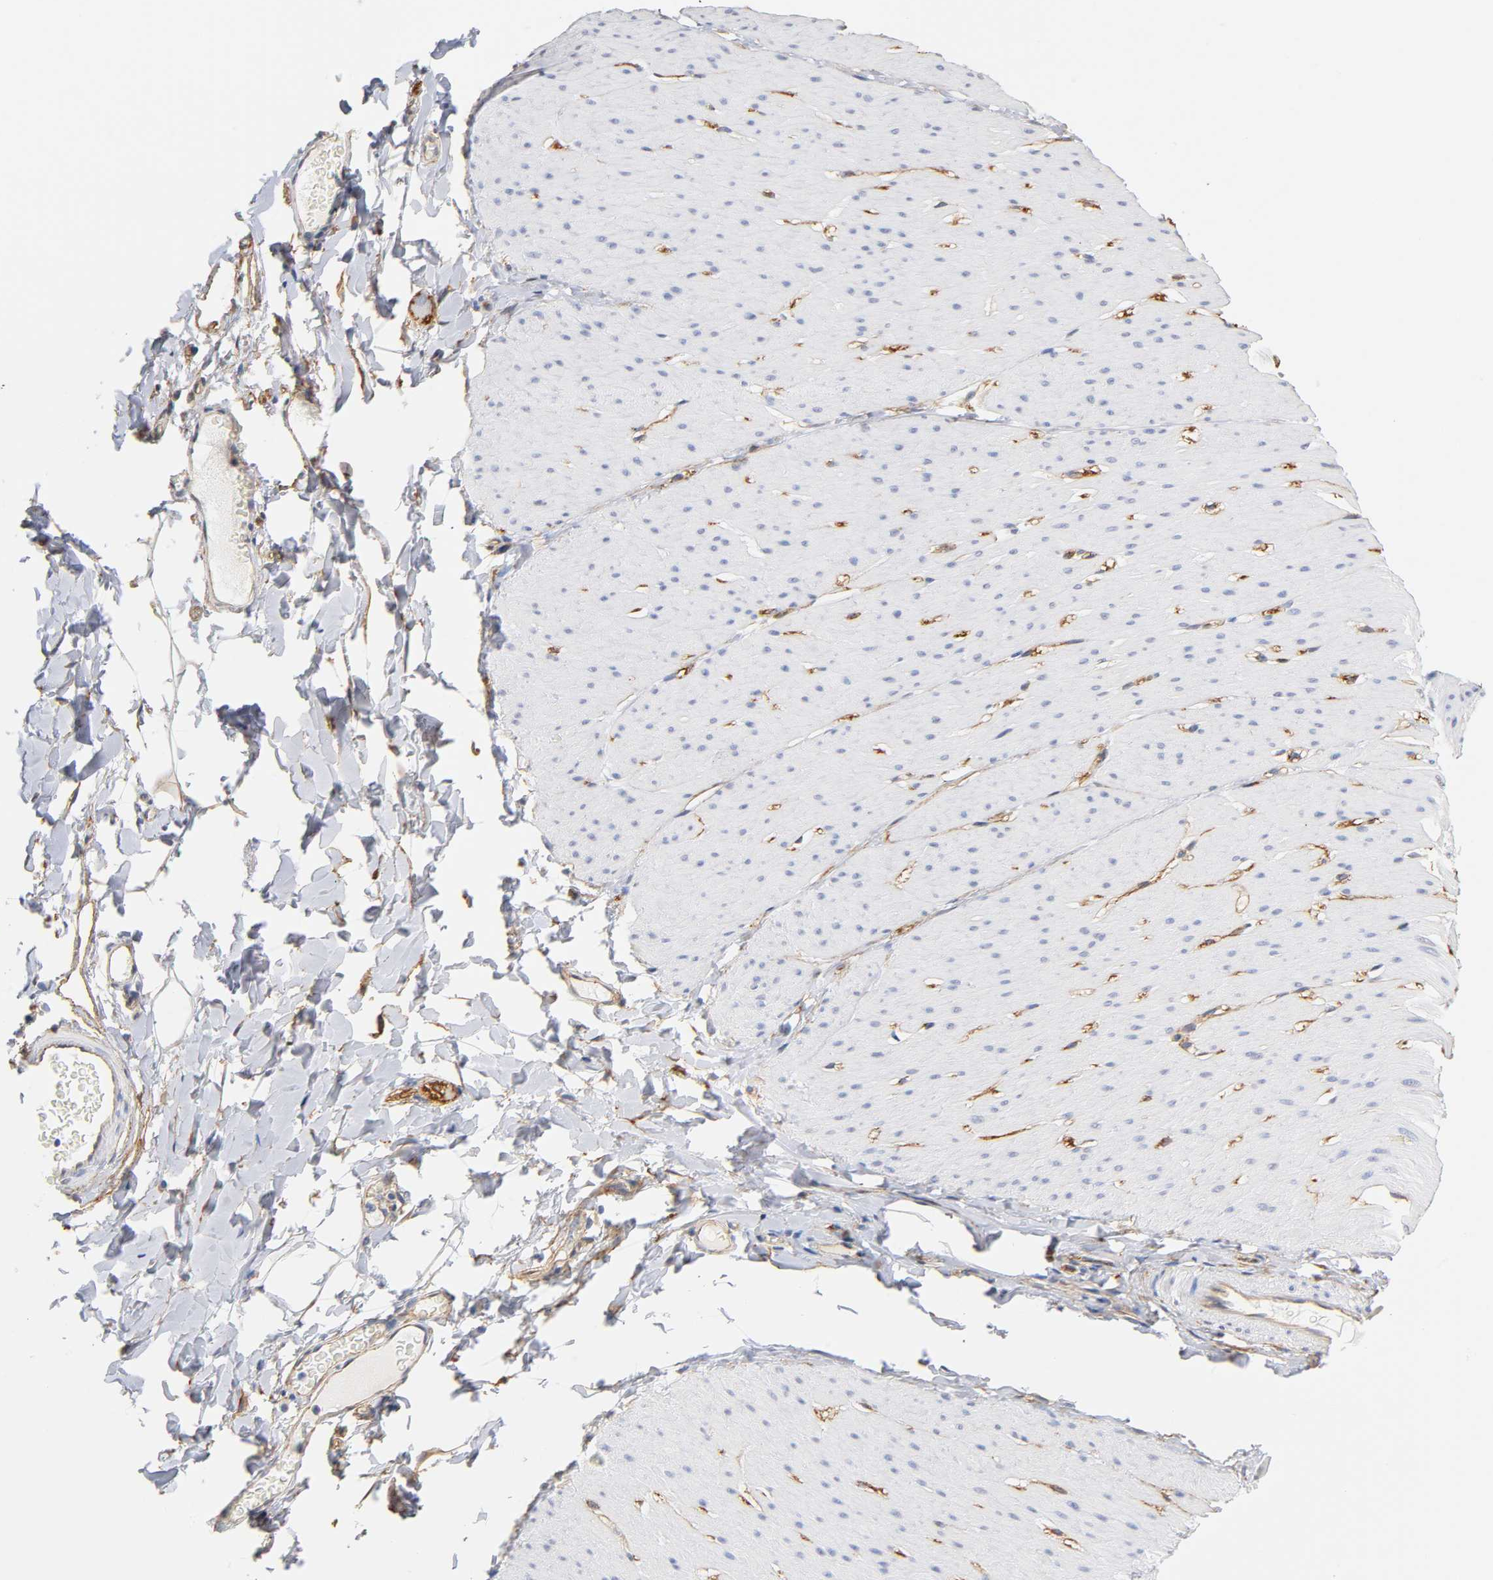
{"staining": {"intensity": "negative", "quantity": "none", "location": "none"}, "tissue": "smooth muscle", "cell_type": "Smooth muscle cells", "image_type": "normal", "snomed": [{"axis": "morphology", "description": "Normal tissue, NOS"}, {"axis": "topography", "description": "Smooth muscle"}, {"axis": "topography", "description": "Colon"}], "caption": "Protein analysis of normal smooth muscle demonstrates no significant staining in smooth muscle cells.", "gene": "SPTAN1", "patient": {"sex": "male", "age": 67}}